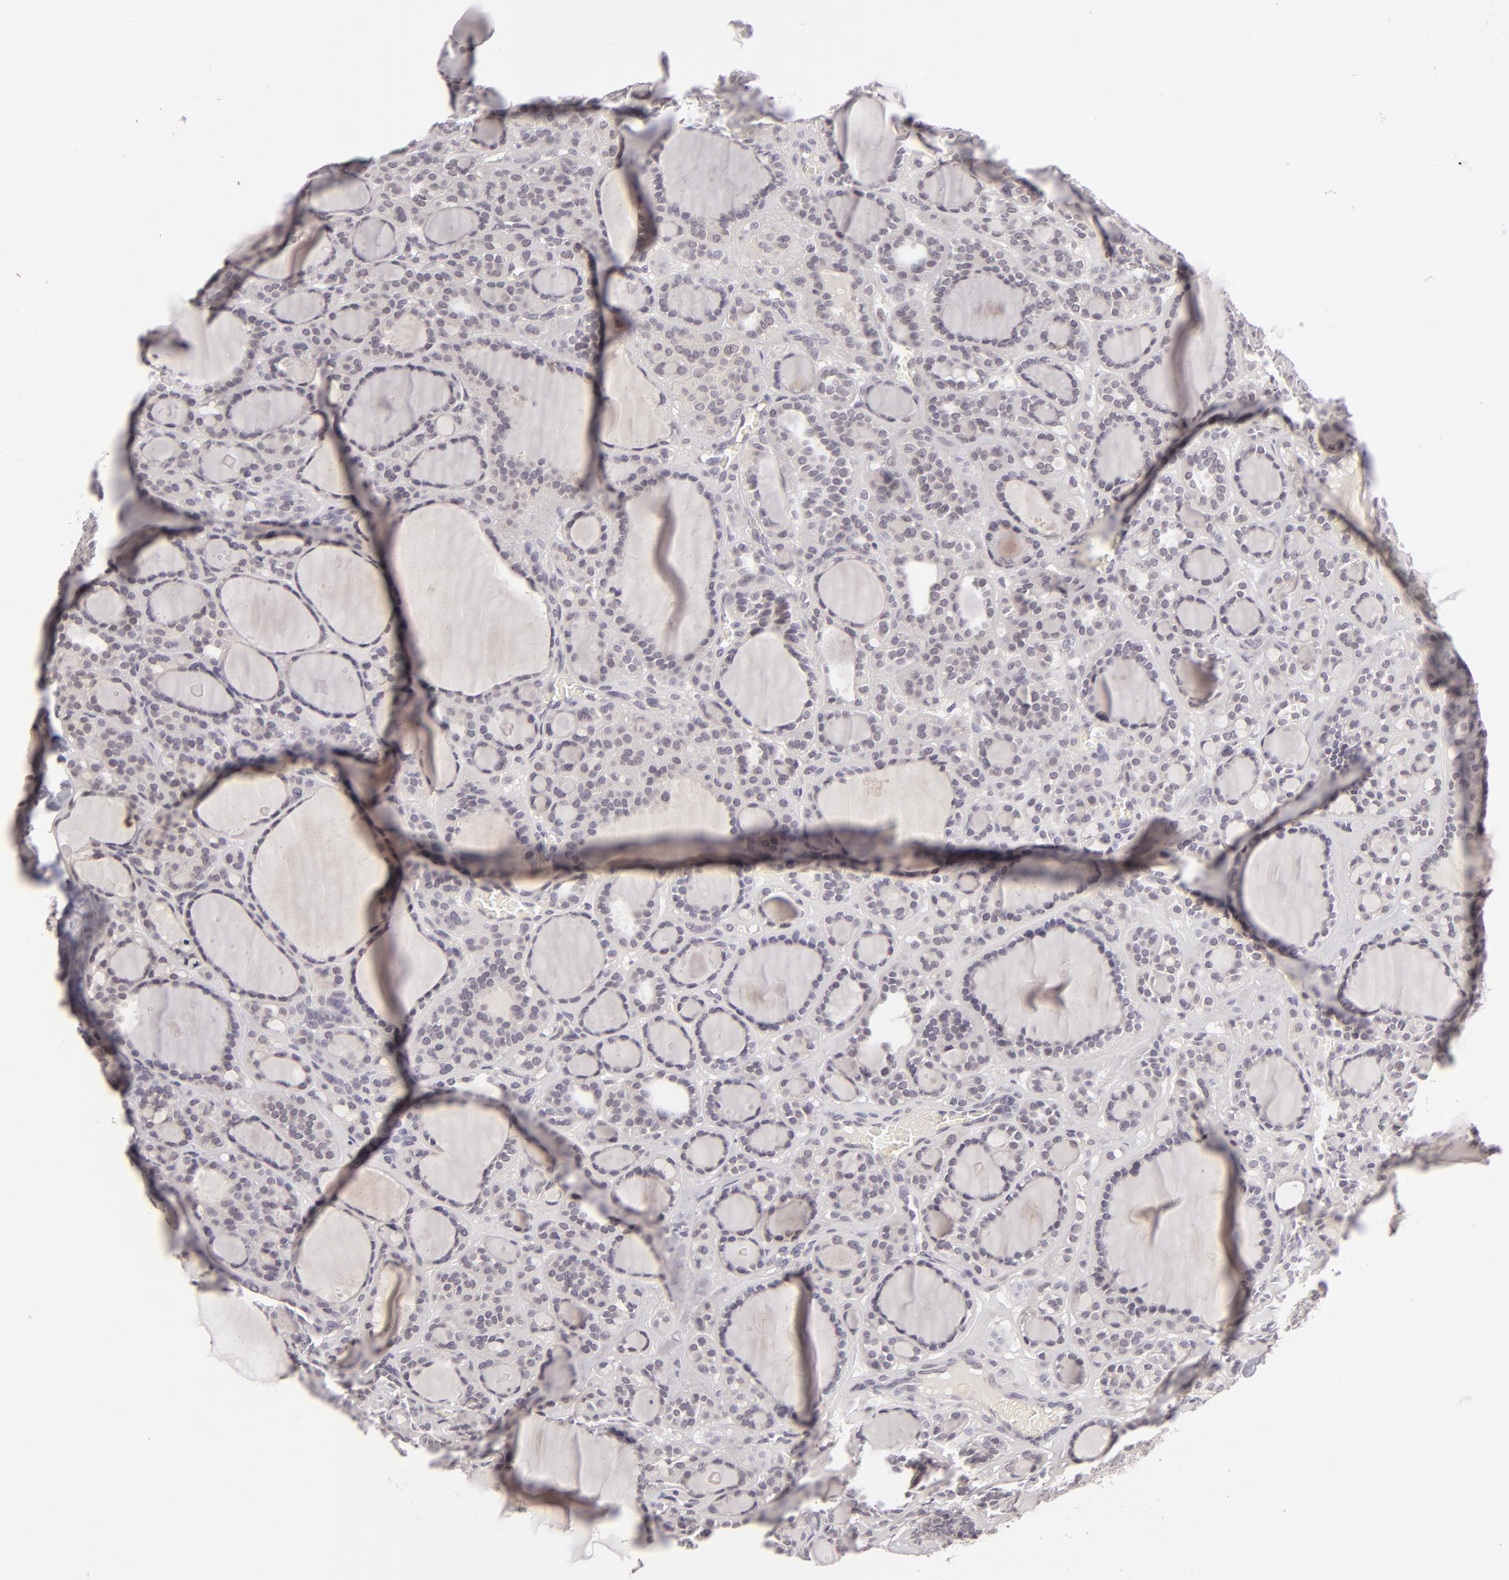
{"staining": {"intensity": "negative", "quantity": "none", "location": "none"}, "tissue": "thyroid cancer", "cell_type": "Tumor cells", "image_type": "cancer", "snomed": [{"axis": "morphology", "description": "Follicular adenoma carcinoma, NOS"}, {"axis": "topography", "description": "Thyroid gland"}], "caption": "There is no significant positivity in tumor cells of thyroid follicular adenoma carcinoma. (IHC, brightfield microscopy, high magnification).", "gene": "DLG3", "patient": {"sex": "female", "age": 71}}